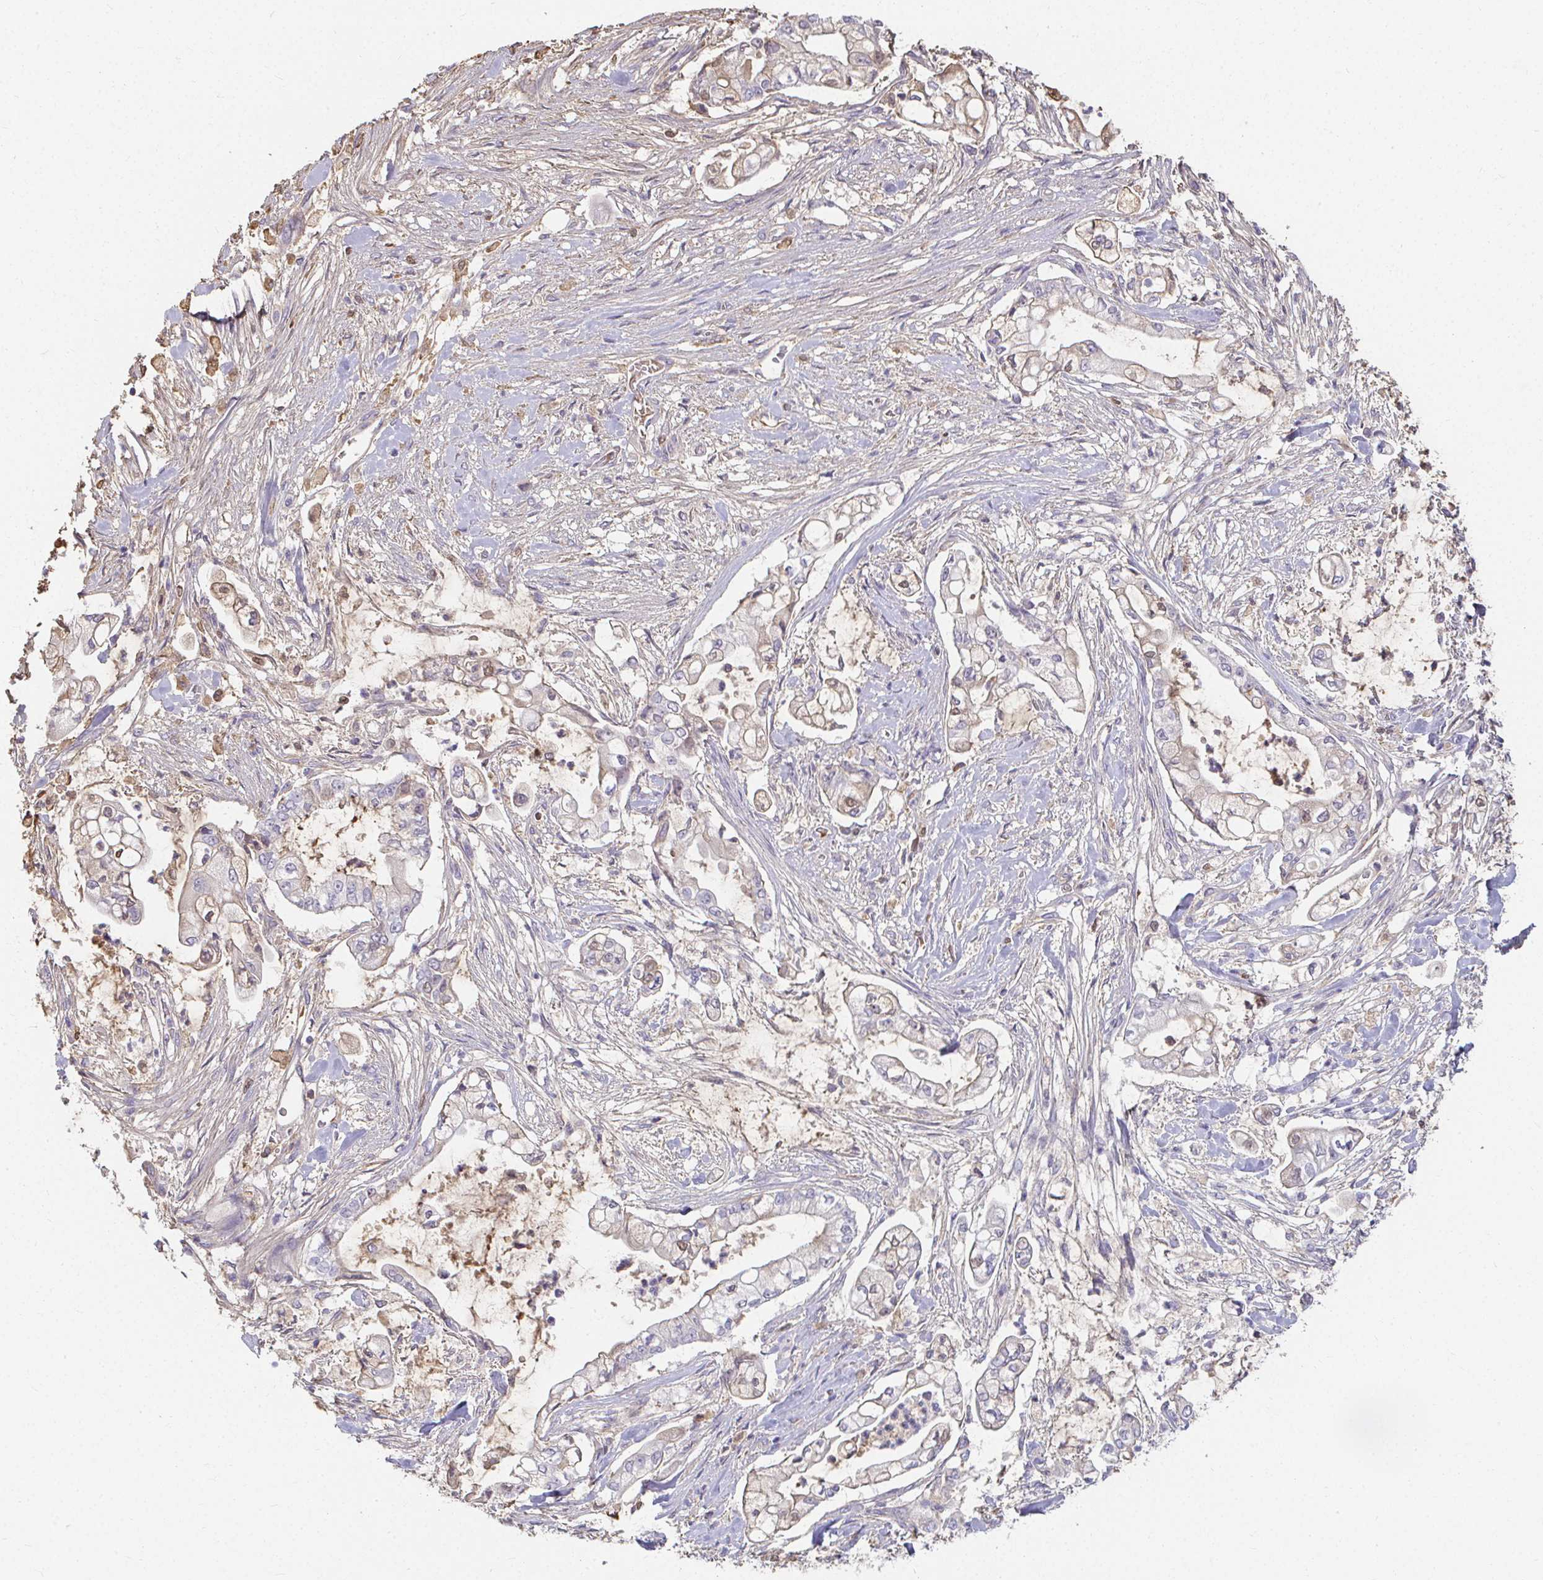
{"staining": {"intensity": "negative", "quantity": "none", "location": "none"}, "tissue": "pancreatic cancer", "cell_type": "Tumor cells", "image_type": "cancer", "snomed": [{"axis": "morphology", "description": "Adenocarcinoma, NOS"}, {"axis": "topography", "description": "Pancreas"}], "caption": "An IHC micrograph of pancreatic cancer (adenocarcinoma) is shown. There is no staining in tumor cells of pancreatic cancer (adenocarcinoma).", "gene": "LOXL4", "patient": {"sex": "female", "age": 69}}